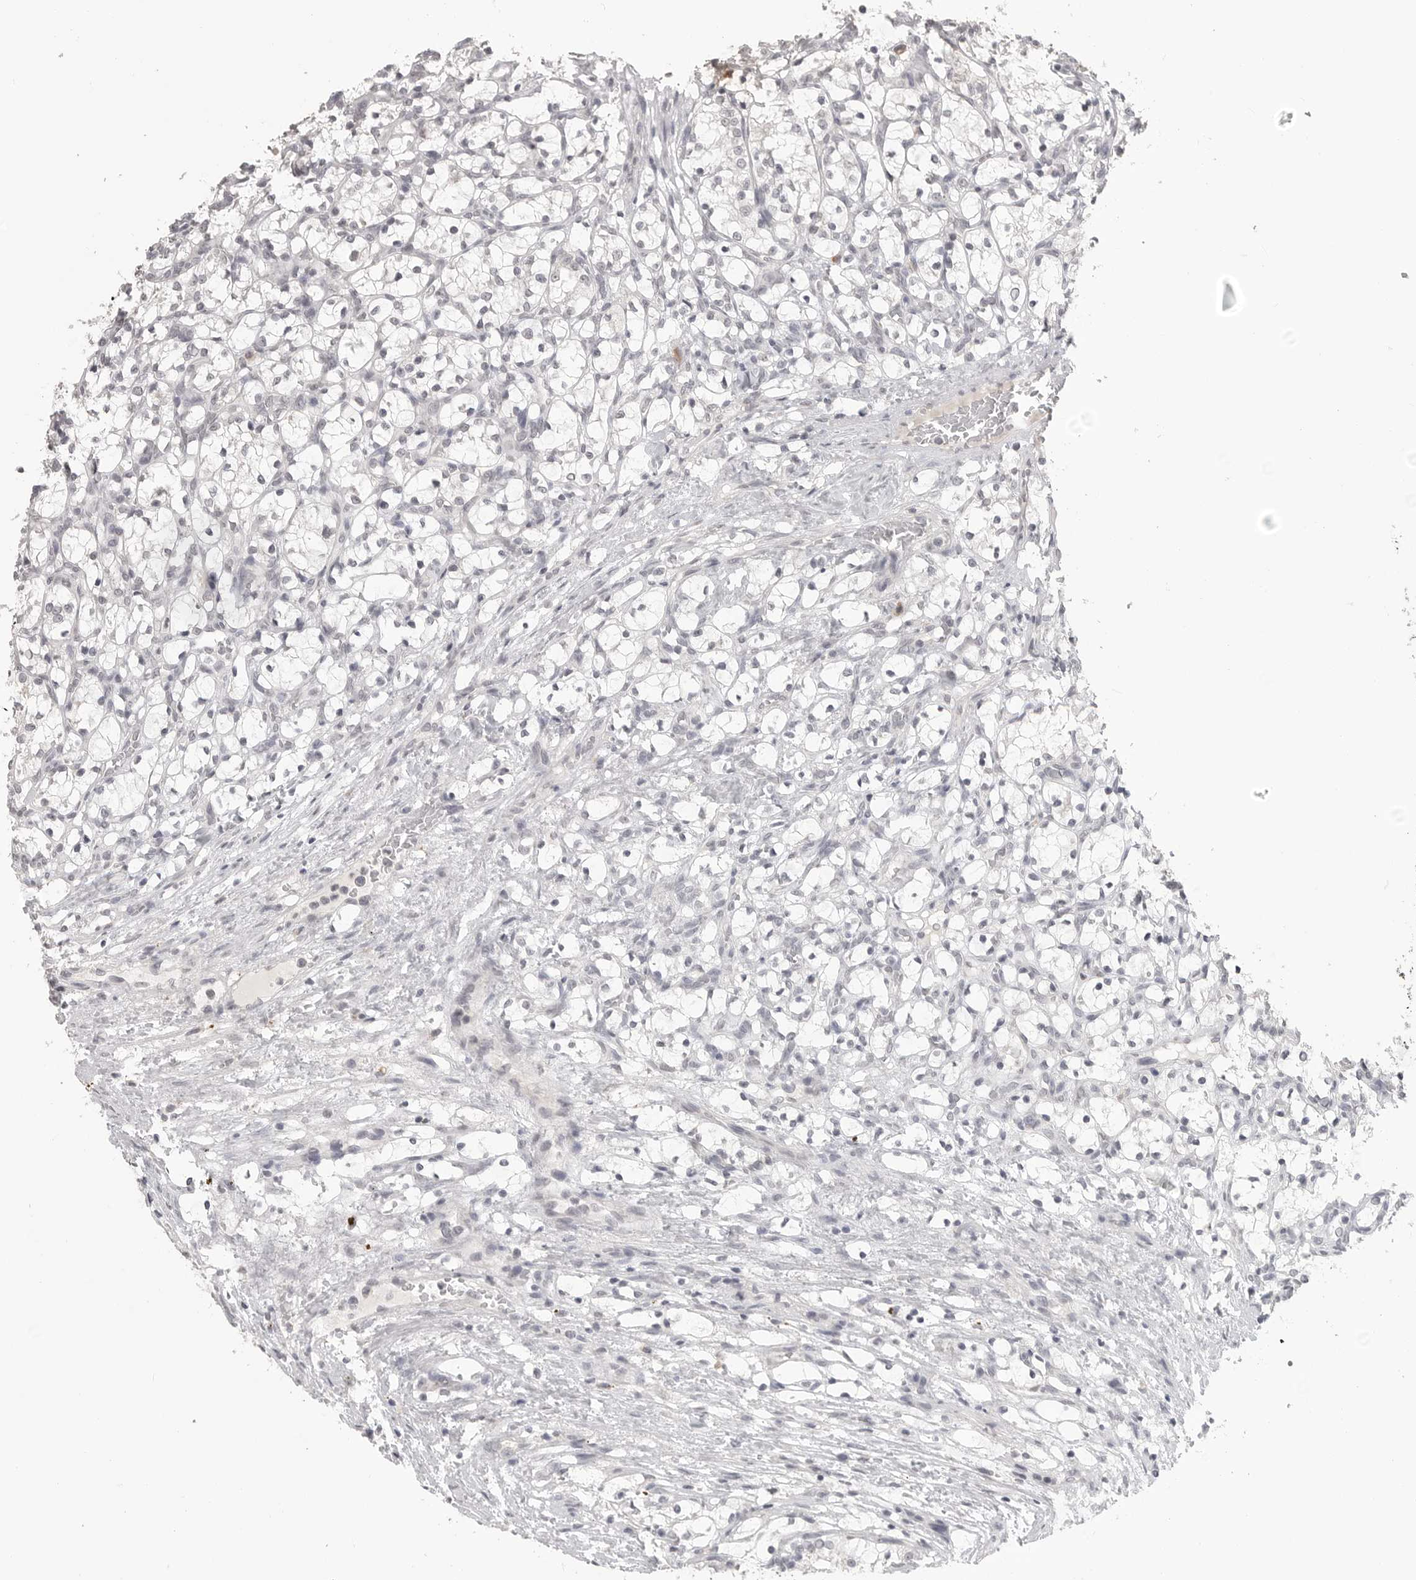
{"staining": {"intensity": "negative", "quantity": "none", "location": "none"}, "tissue": "renal cancer", "cell_type": "Tumor cells", "image_type": "cancer", "snomed": [{"axis": "morphology", "description": "Adenocarcinoma, NOS"}, {"axis": "topography", "description": "Kidney"}], "caption": "This histopathology image is of renal adenocarcinoma stained with IHC to label a protein in brown with the nuclei are counter-stained blue. There is no staining in tumor cells.", "gene": "PRSS1", "patient": {"sex": "female", "age": 69}}